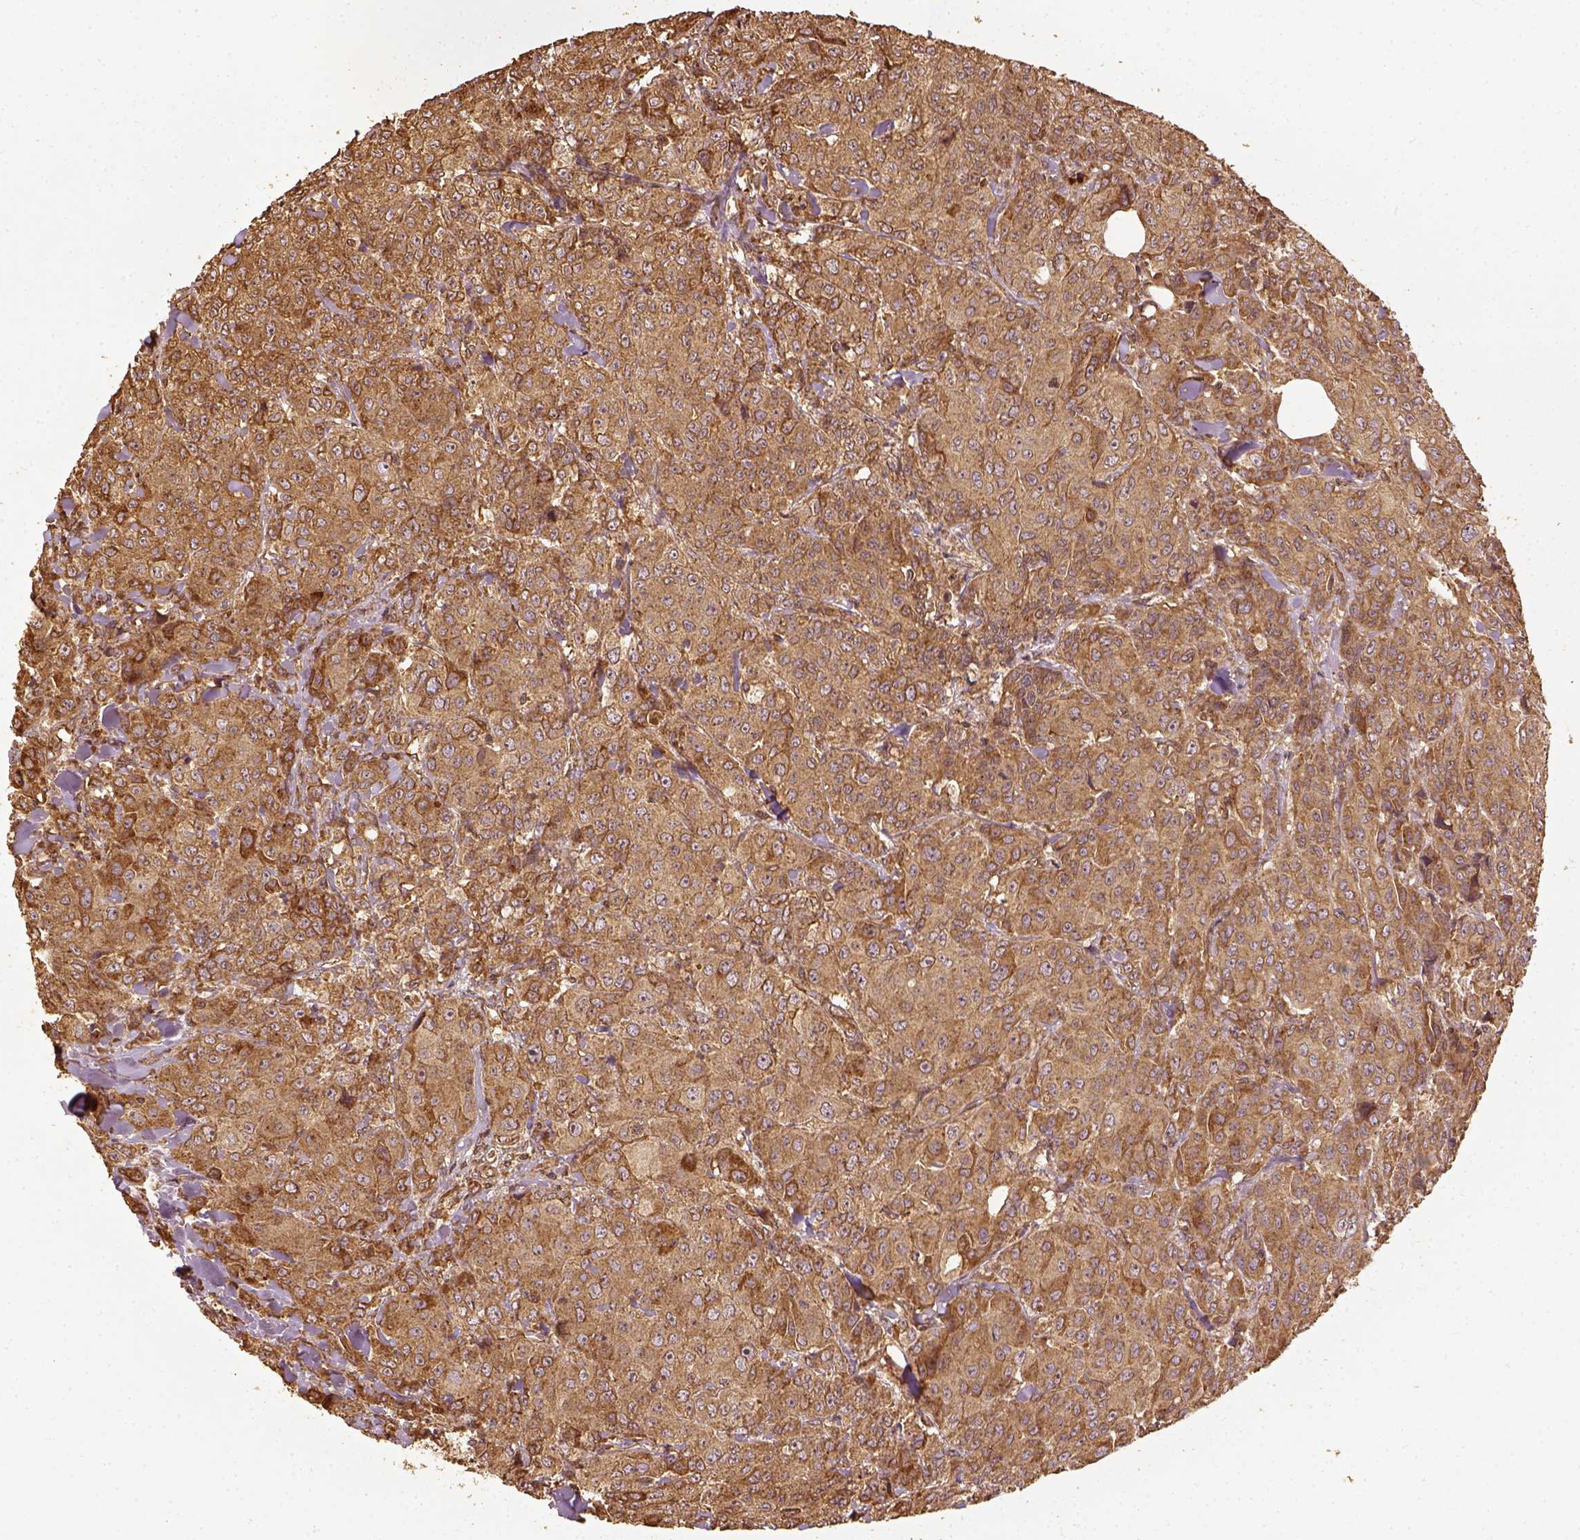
{"staining": {"intensity": "moderate", "quantity": ">75%", "location": "cytoplasmic/membranous"}, "tissue": "breast cancer", "cell_type": "Tumor cells", "image_type": "cancer", "snomed": [{"axis": "morphology", "description": "Duct carcinoma"}, {"axis": "topography", "description": "Breast"}], "caption": "Infiltrating ductal carcinoma (breast) was stained to show a protein in brown. There is medium levels of moderate cytoplasmic/membranous positivity in about >75% of tumor cells.", "gene": "VEGFA", "patient": {"sex": "female", "age": 43}}